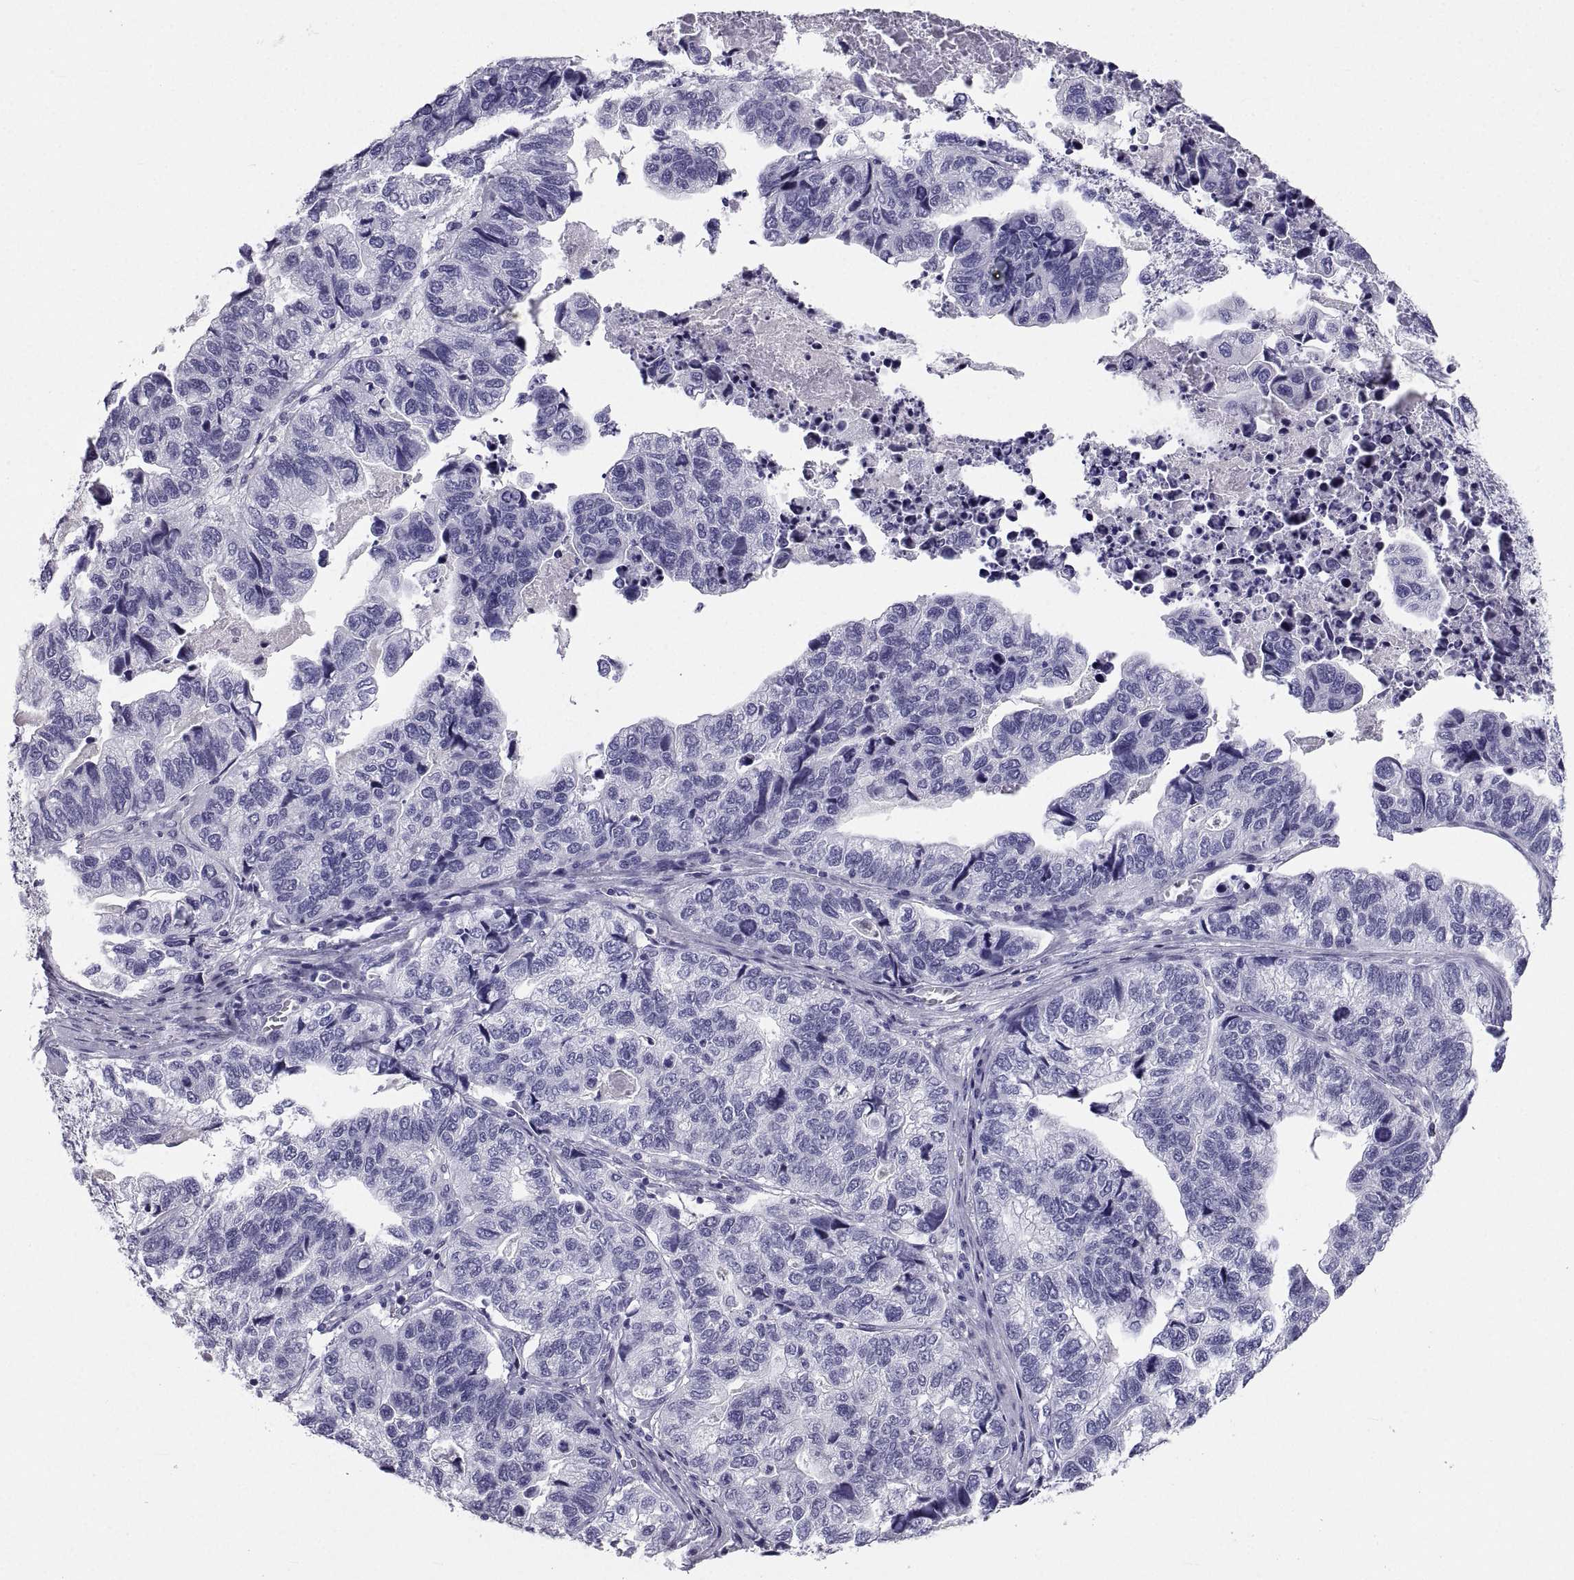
{"staining": {"intensity": "negative", "quantity": "none", "location": "none"}, "tissue": "stomach cancer", "cell_type": "Tumor cells", "image_type": "cancer", "snomed": [{"axis": "morphology", "description": "Adenocarcinoma, NOS"}, {"axis": "topography", "description": "Stomach, upper"}], "caption": "Immunohistochemistry (IHC) histopathology image of stomach adenocarcinoma stained for a protein (brown), which displays no staining in tumor cells.", "gene": "PCSK1N", "patient": {"sex": "female", "age": 67}}